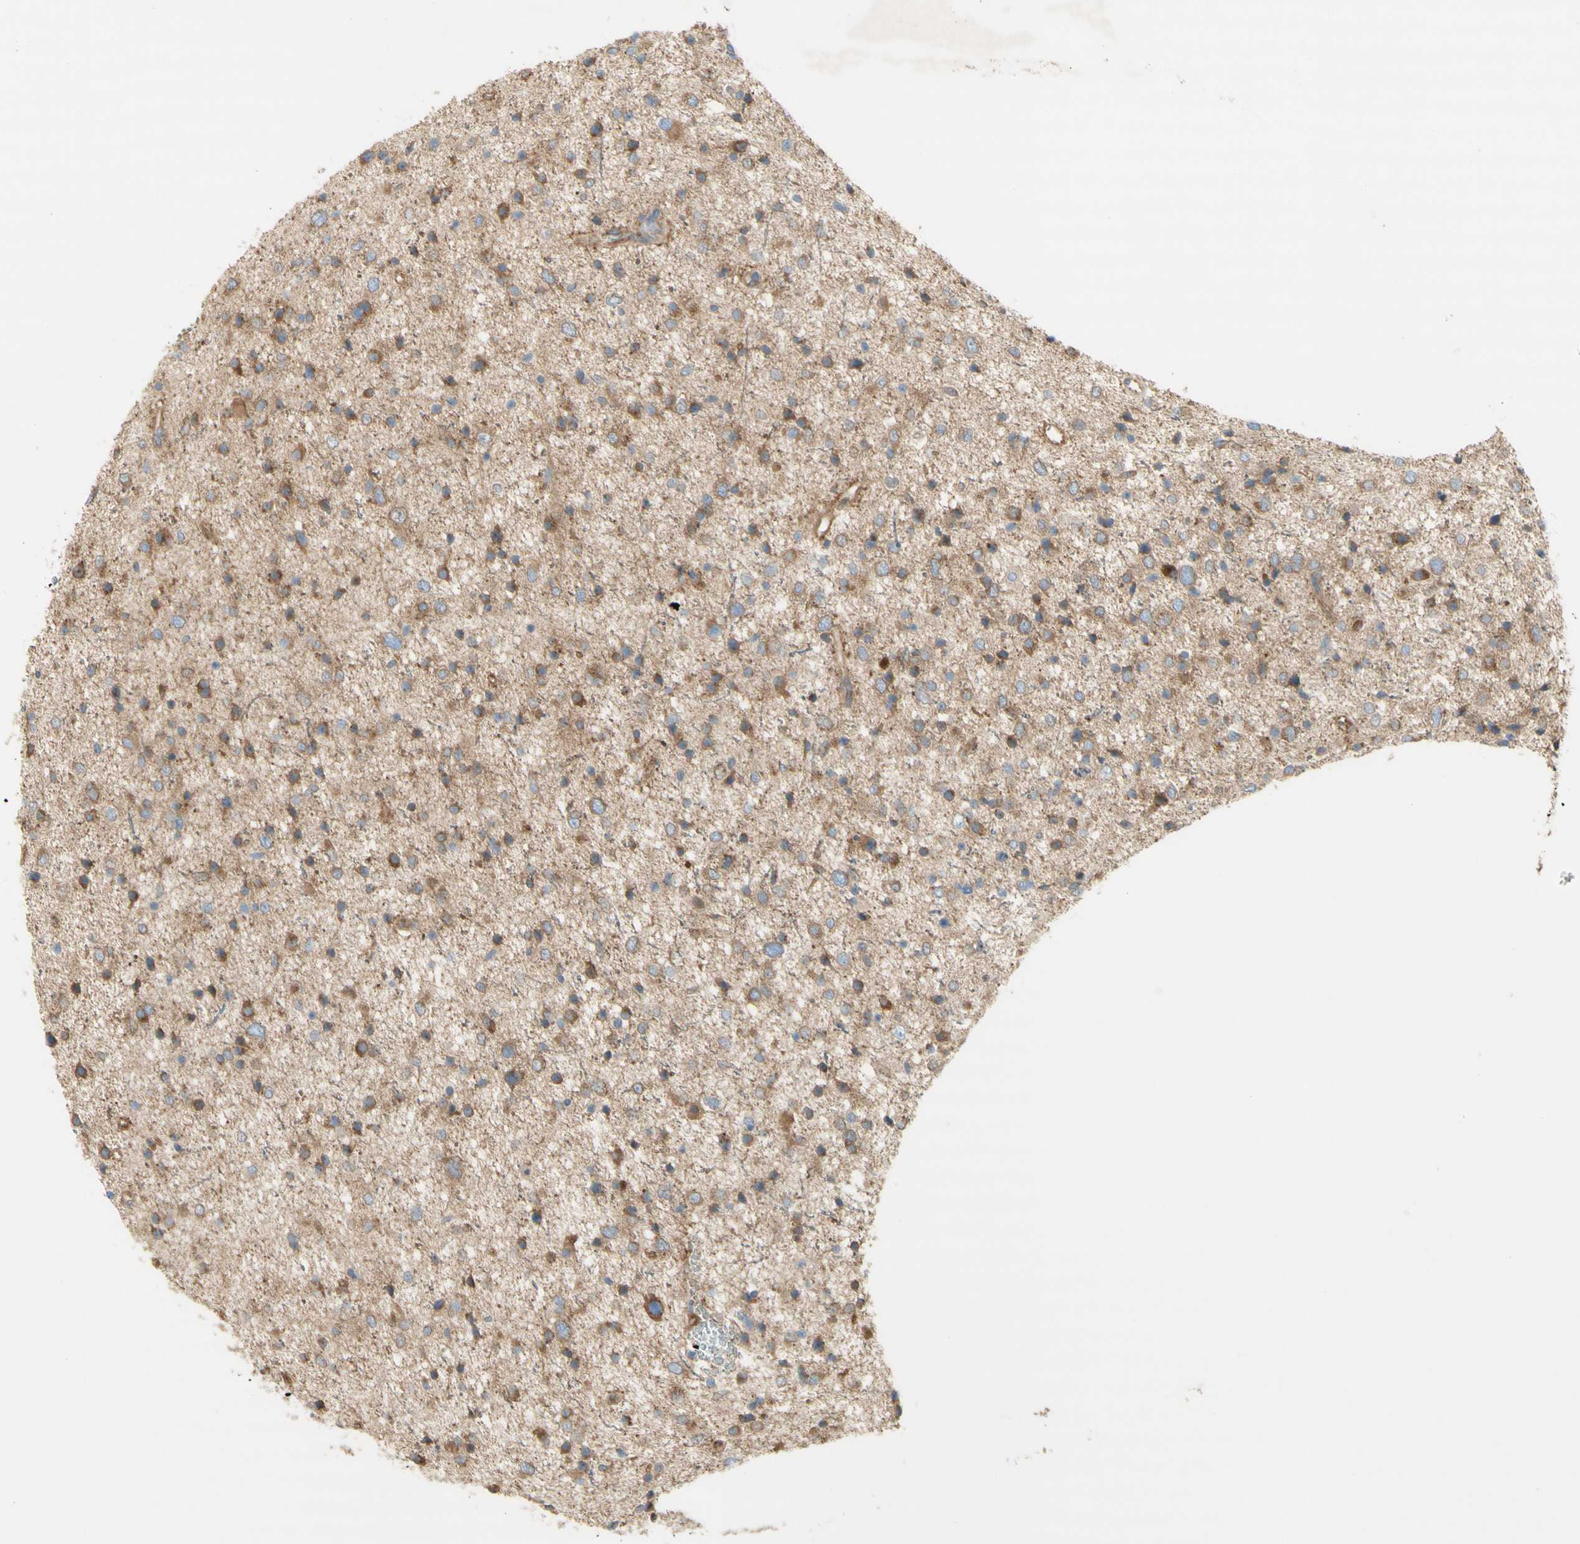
{"staining": {"intensity": "moderate", "quantity": "25%-75%", "location": "cytoplasmic/membranous"}, "tissue": "glioma", "cell_type": "Tumor cells", "image_type": "cancer", "snomed": [{"axis": "morphology", "description": "Glioma, malignant, Low grade"}, {"axis": "topography", "description": "Brain"}], "caption": "This is a micrograph of IHC staining of low-grade glioma (malignant), which shows moderate staining in the cytoplasmic/membranous of tumor cells.", "gene": "DYNC1H1", "patient": {"sex": "female", "age": 37}}